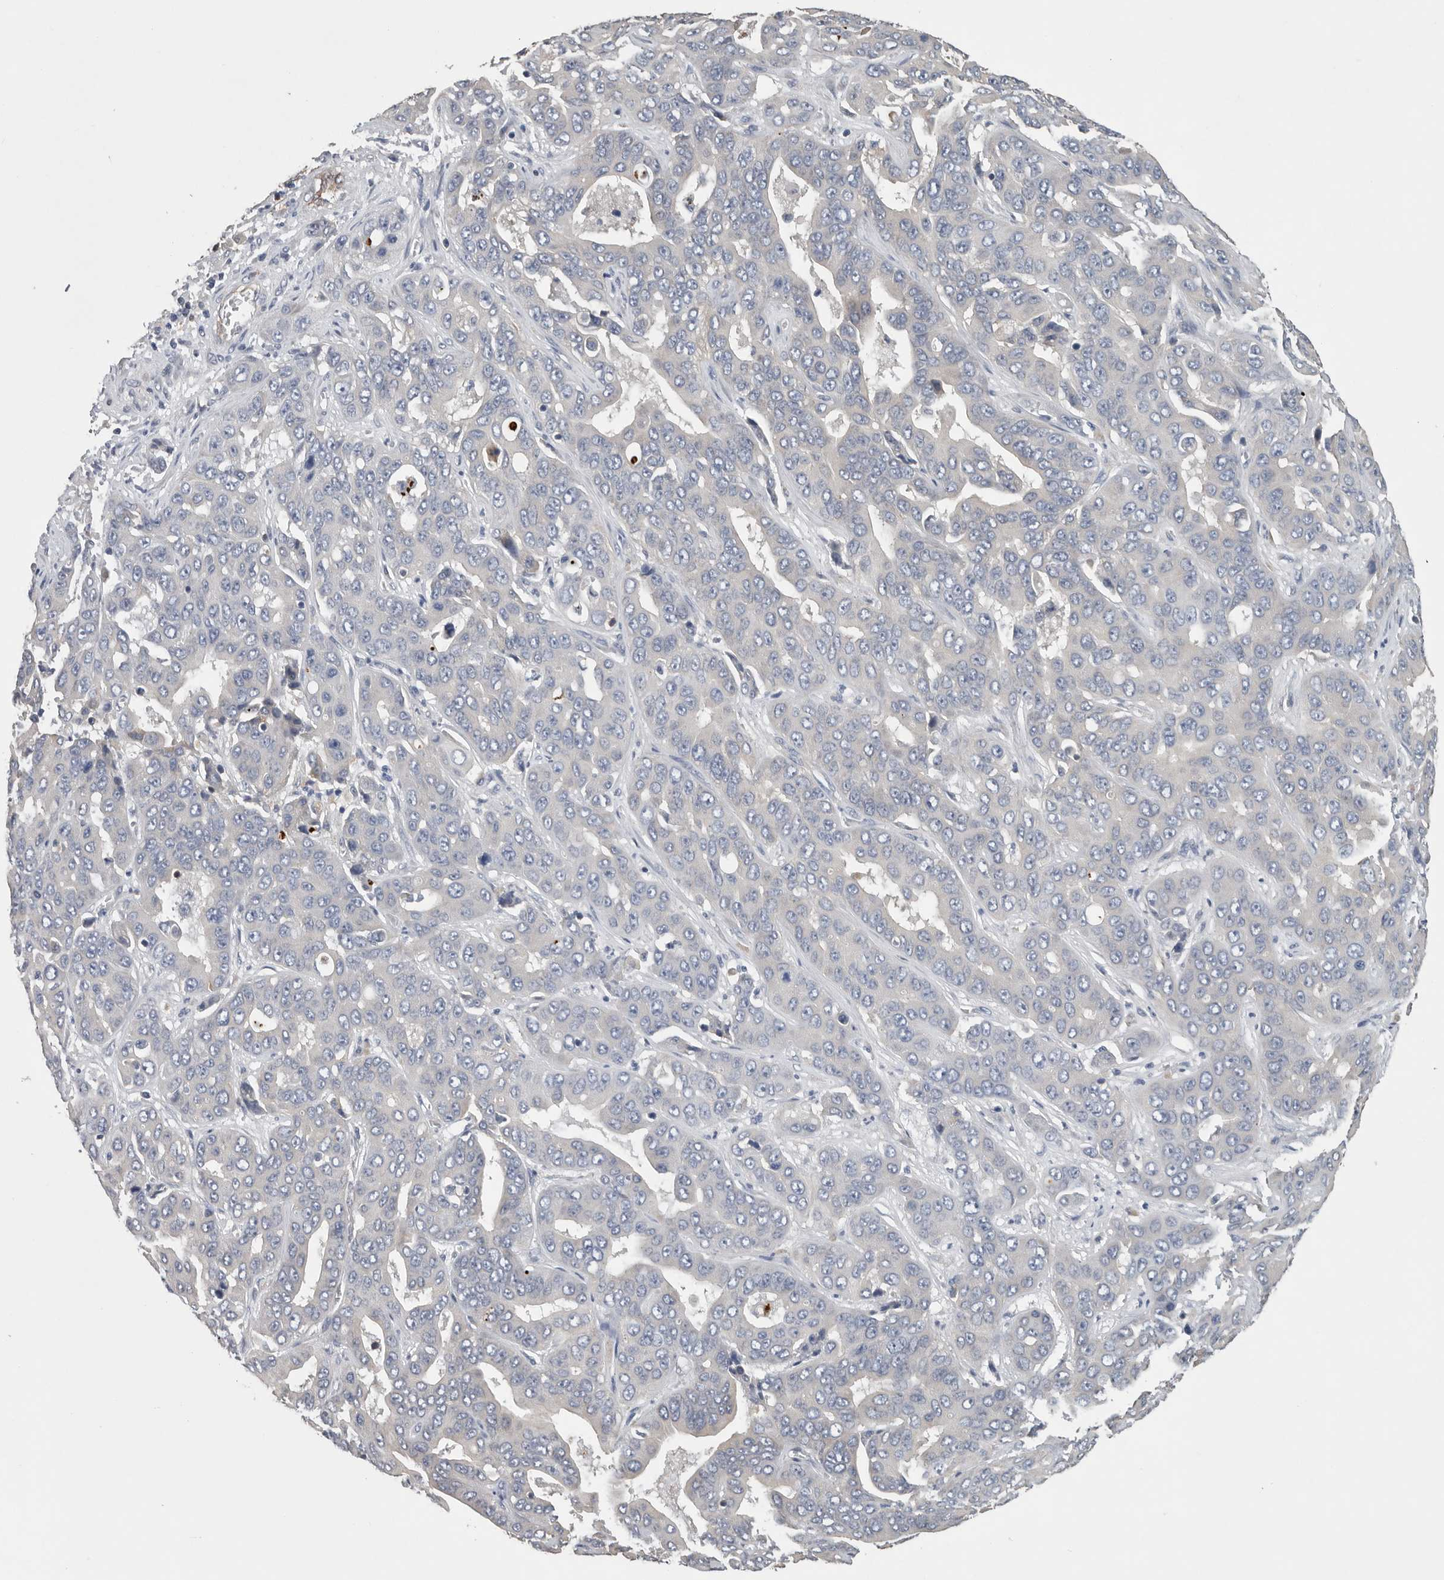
{"staining": {"intensity": "negative", "quantity": "none", "location": "none"}, "tissue": "liver cancer", "cell_type": "Tumor cells", "image_type": "cancer", "snomed": [{"axis": "morphology", "description": "Cholangiocarcinoma"}, {"axis": "topography", "description": "Liver"}], "caption": "Micrograph shows no significant protein staining in tumor cells of liver cholangiocarcinoma.", "gene": "PDCD4", "patient": {"sex": "female", "age": 52}}